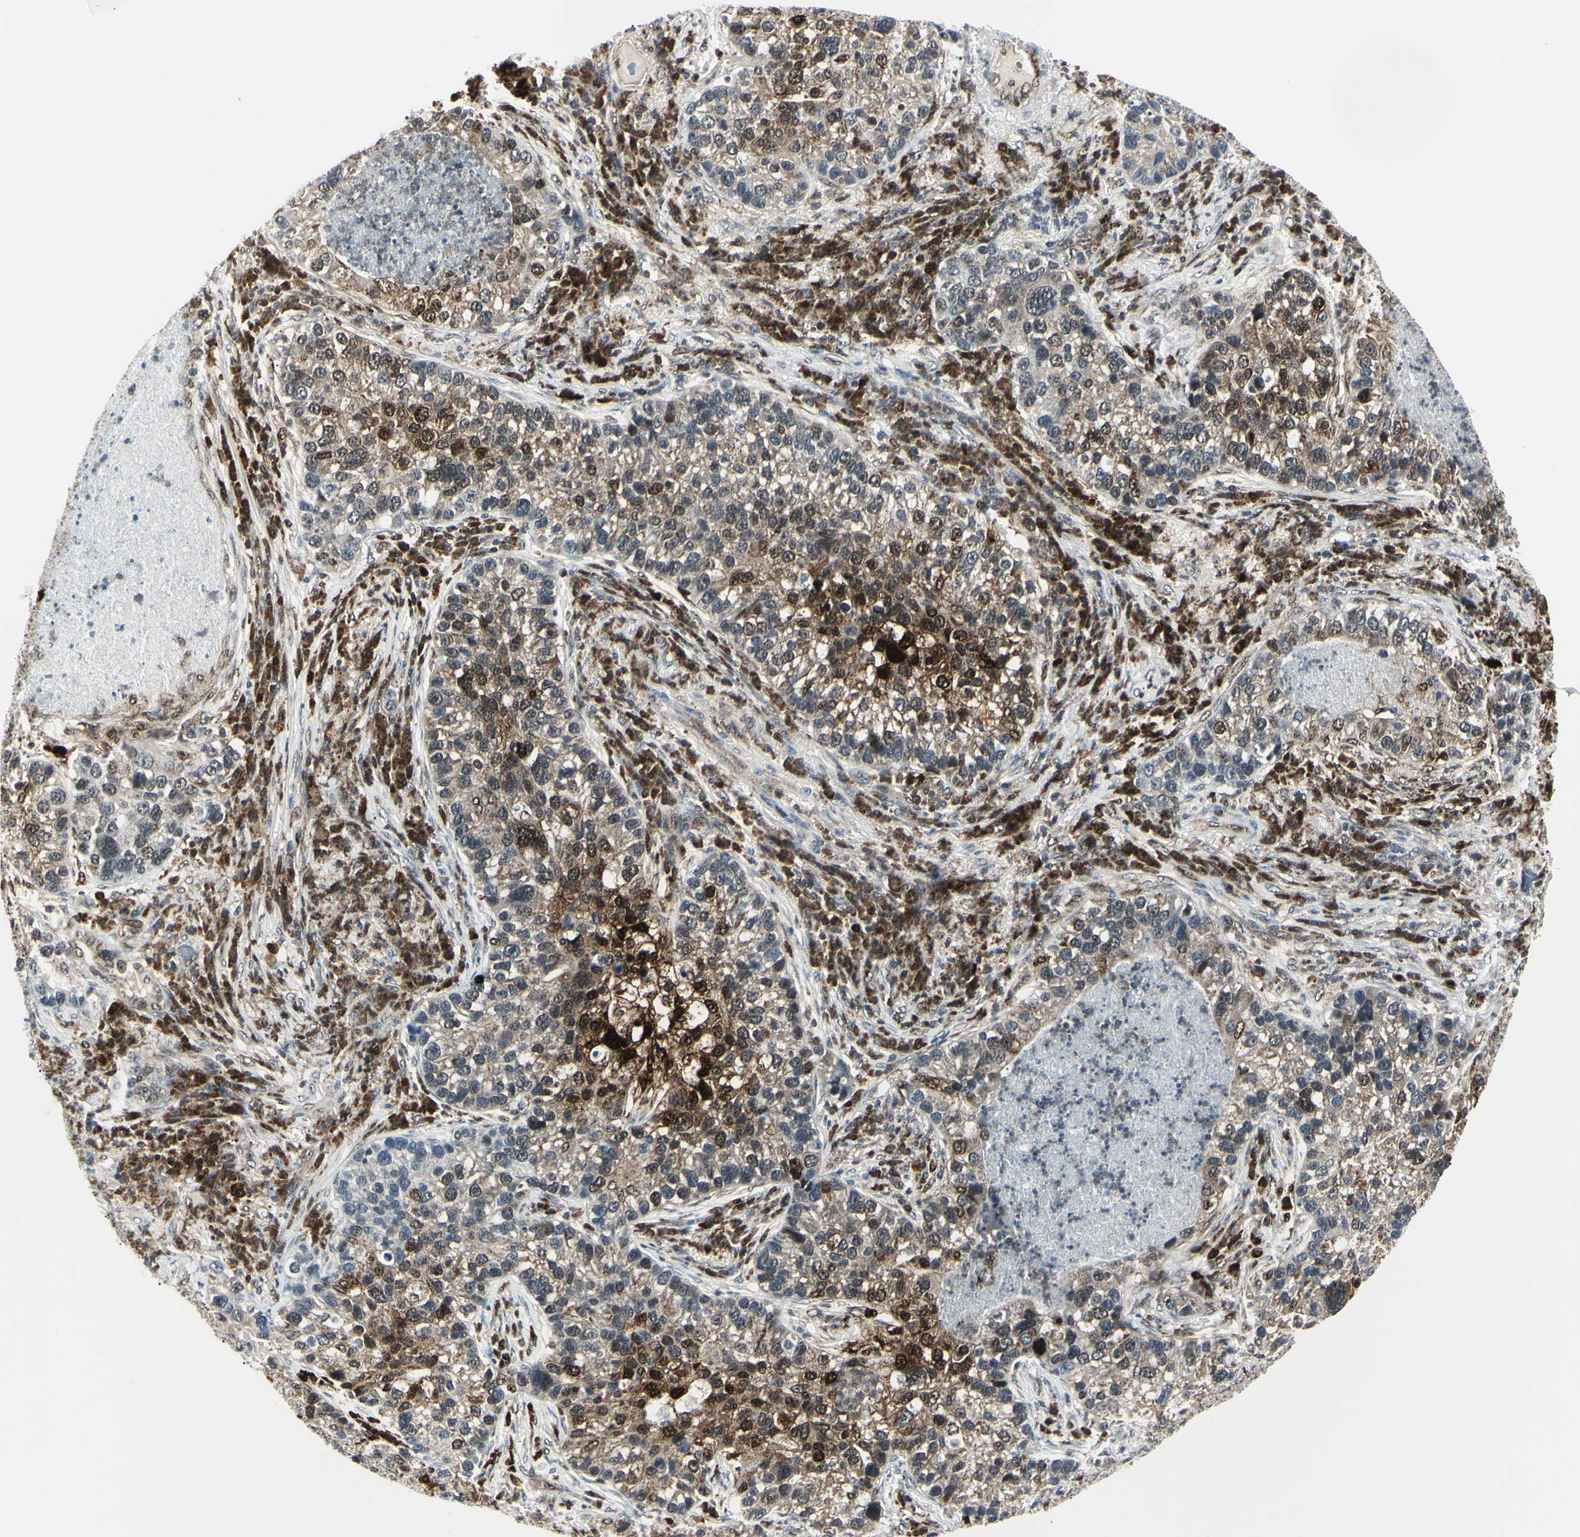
{"staining": {"intensity": "strong", "quantity": "25%-75%", "location": "cytoplasmic/membranous,nuclear"}, "tissue": "lung cancer", "cell_type": "Tumor cells", "image_type": "cancer", "snomed": [{"axis": "morphology", "description": "Normal tissue, NOS"}, {"axis": "morphology", "description": "Adenocarcinoma, NOS"}, {"axis": "topography", "description": "Bronchus"}, {"axis": "topography", "description": "Lung"}], "caption": "Protein analysis of lung cancer tissue exhibits strong cytoplasmic/membranous and nuclear expression in about 25%-75% of tumor cells. (DAB (3,3'-diaminobenzidine) IHC, brown staining for protein, blue staining for nuclei).", "gene": "PGK1", "patient": {"sex": "male", "age": 54}}